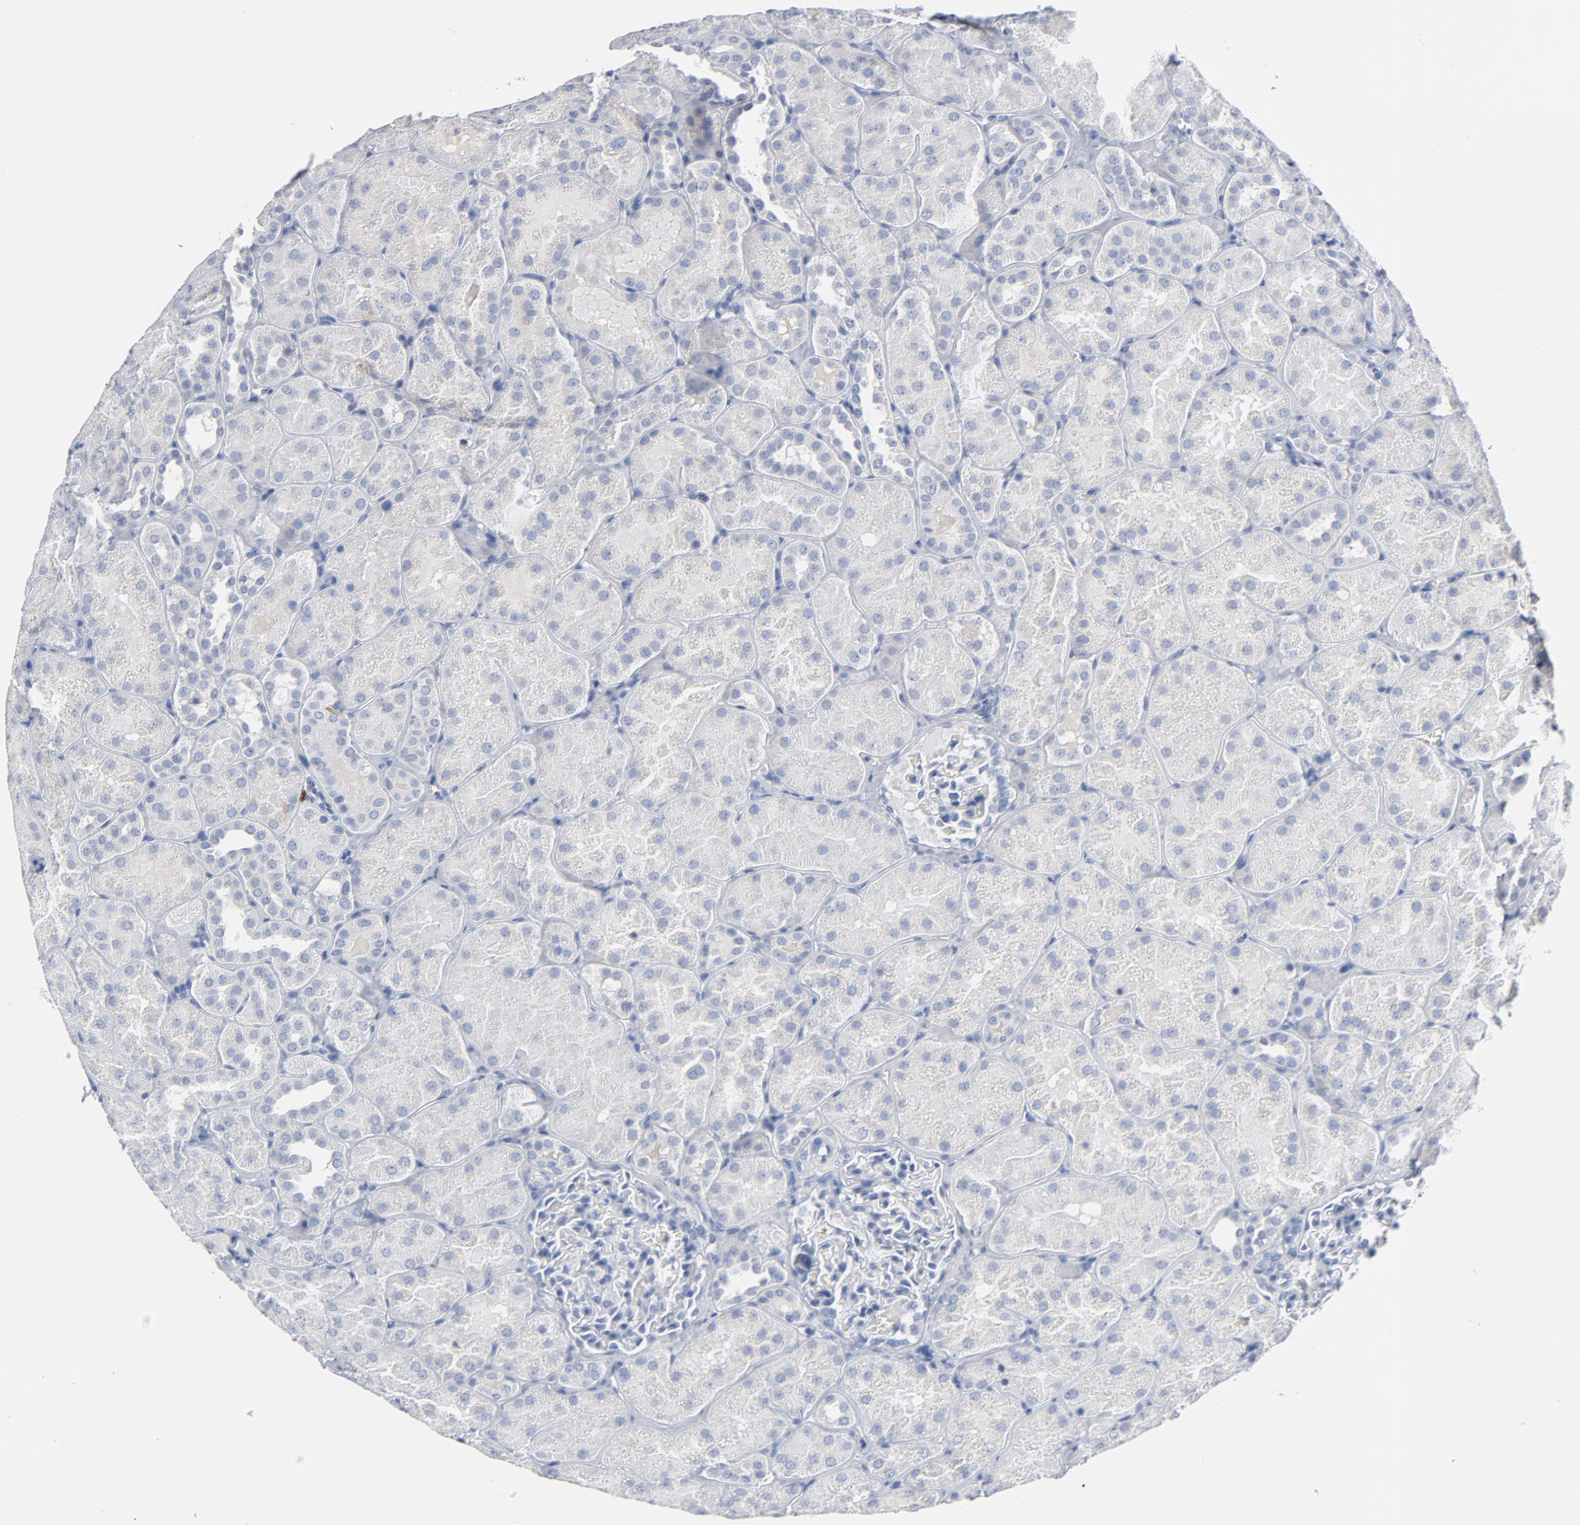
{"staining": {"intensity": "negative", "quantity": "none", "location": "none"}, "tissue": "kidney", "cell_type": "Cells in glomeruli", "image_type": "normal", "snomed": [{"axis": "morphology", "description": "Normal tissue, NOS"}, {"axis": "topography", "description": "Kidney"}], "caption": "This is an IHC micrograph of benign kidney. There is no expression in cells in glomeruli.", "gene": "CDC20", "patient": {"sex": "male", "age": 28}}